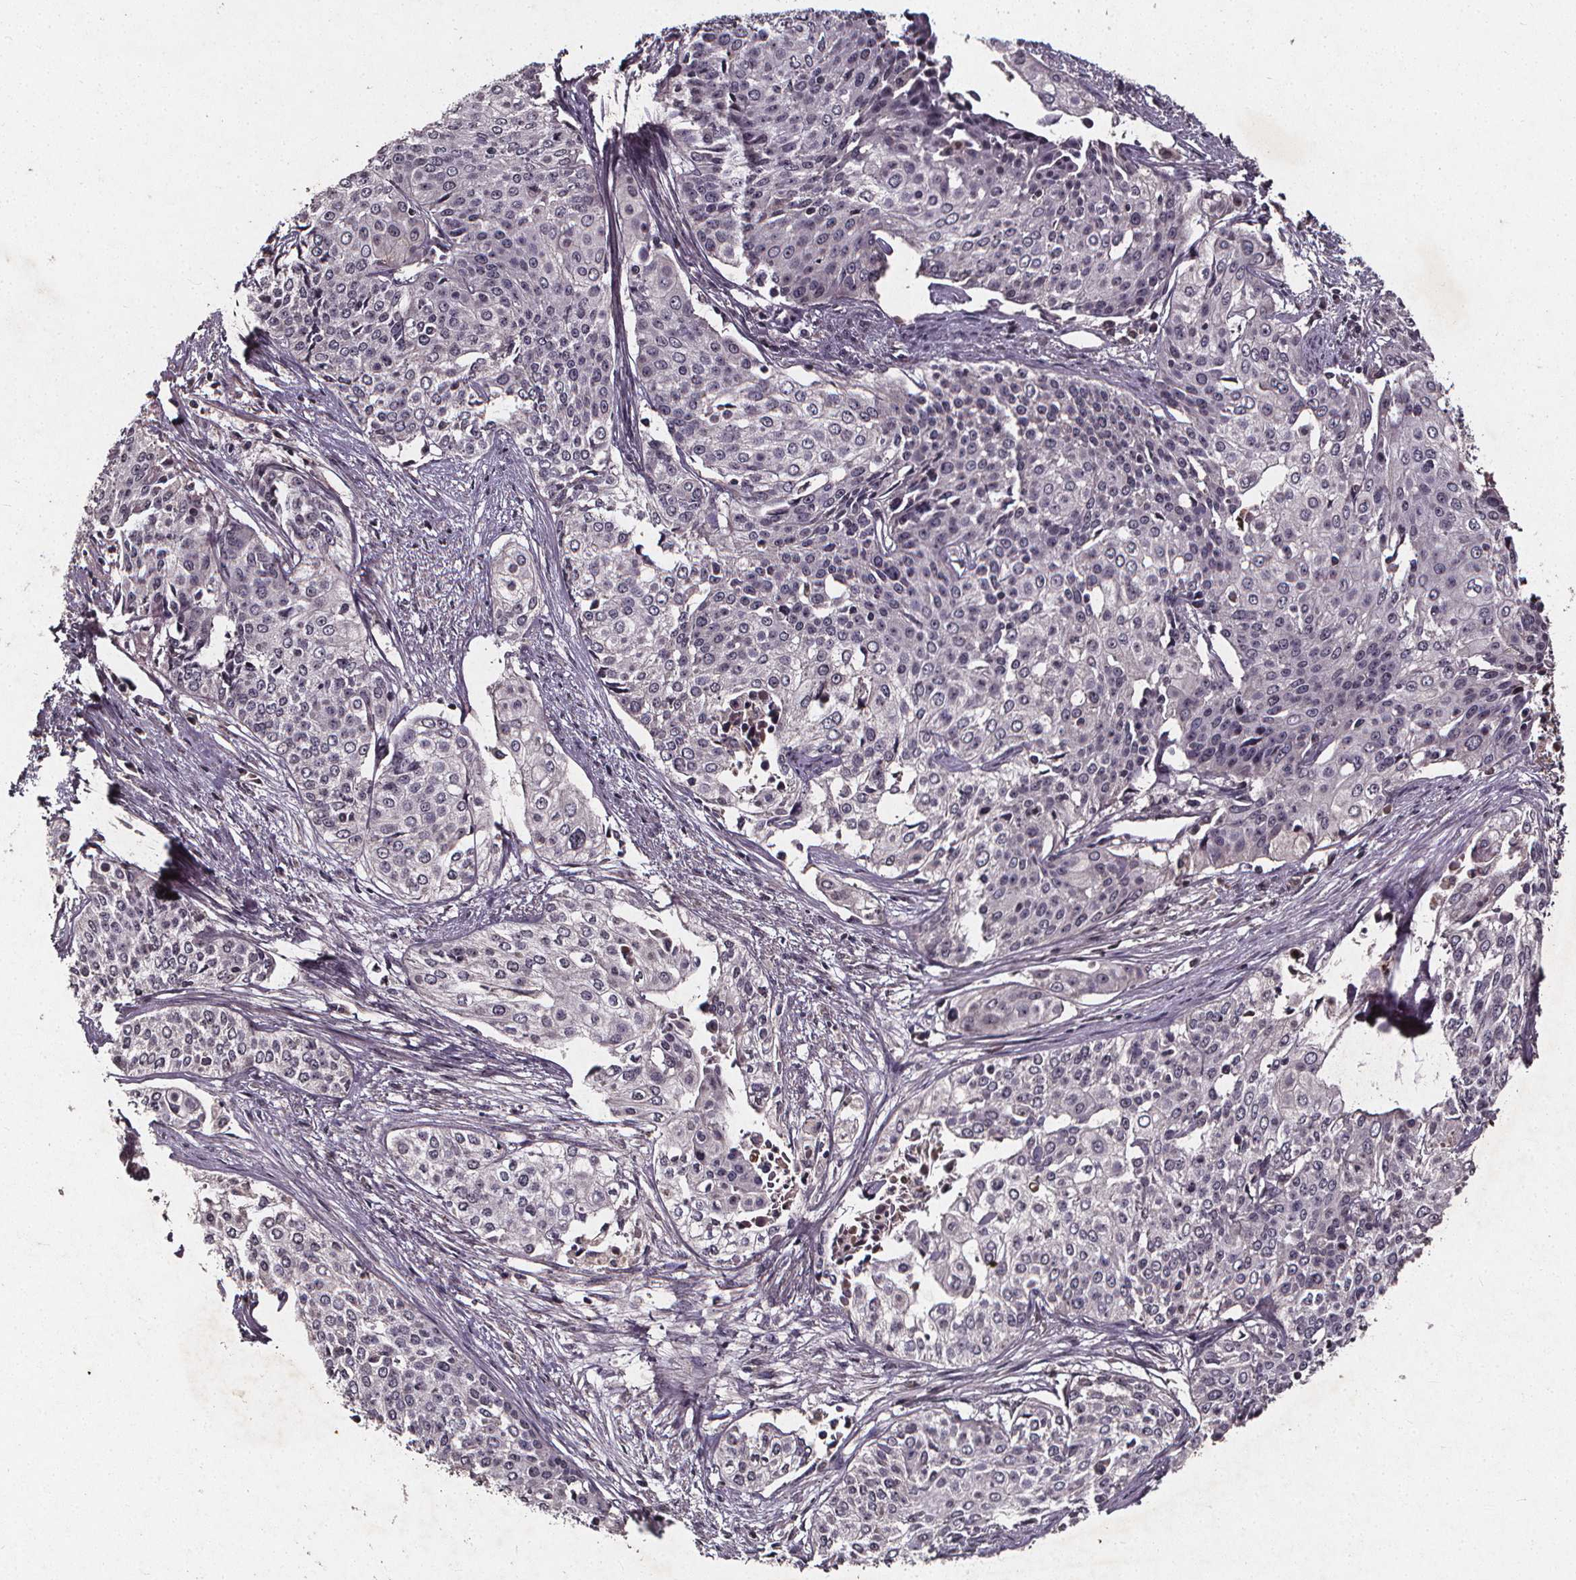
{"staining": {"intensity": "negative", "quantity": "none", "location": "none"}, "tissue": "cervical cancer", "cell_type": "Tumor cells", "image_type": "cancer", "snomed": [{"axis": "morphology", "description": "Squamous cell carcinoma, NOS"}, {"axis": "topography", "description": "Cervix"}], "caption": "The image exhibits no staining of tumor cells in squamous cell carcinoma (cervical).", "gene": "SPAG8", "patient": {"sex": "female", "age": 39}}